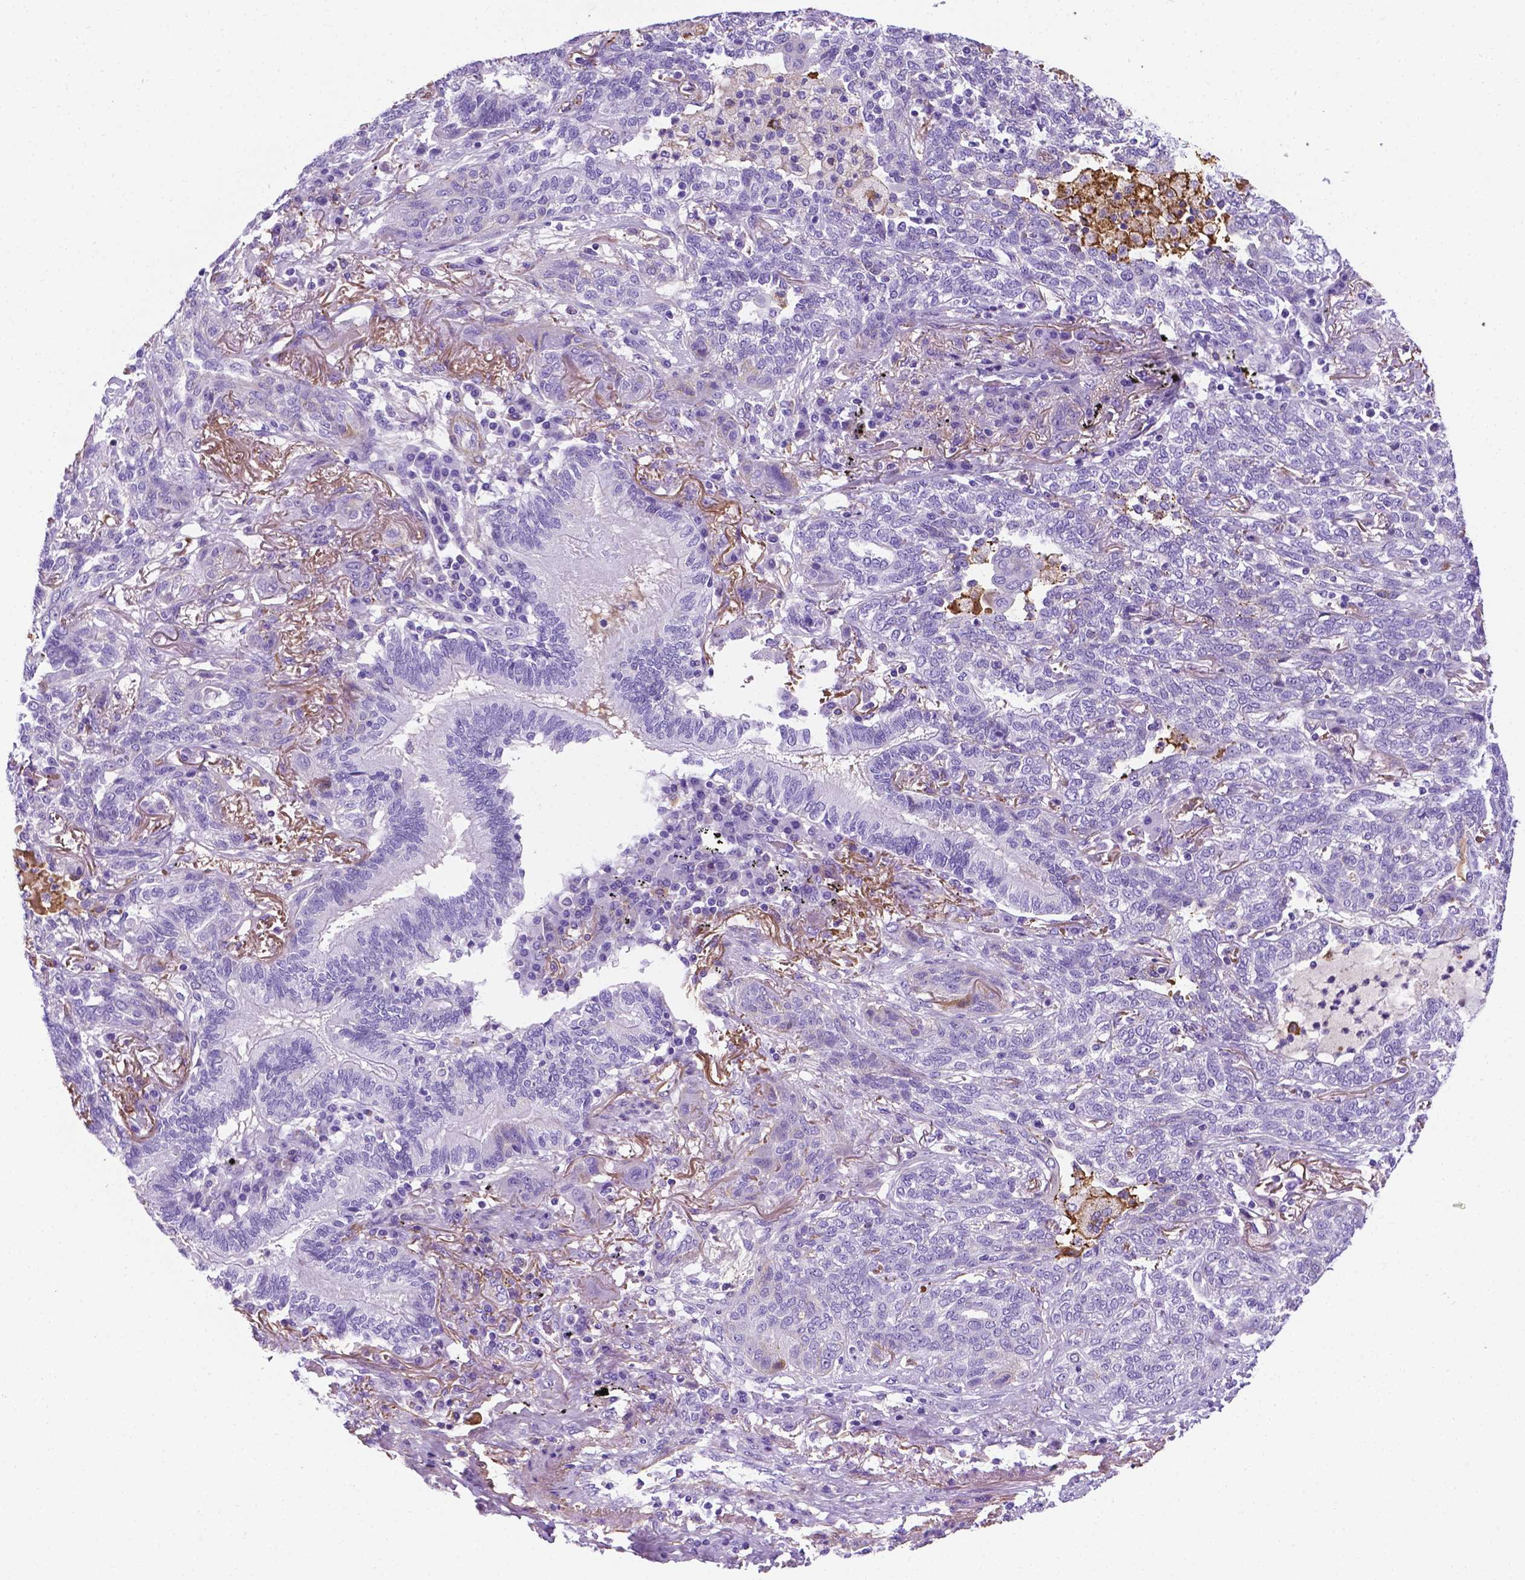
{"staining": {"intensity": "negative", "quantity": "none", "location": "none"}, "tissue": "lung cancer", "cell_type": "Tumor cells", "image_type": "cancer", "snomed": [{"axis": "morphology", "description": "Squamous cell carcinoma, NOS"}, {"axis": "topography", "description": "Lung"}], "caption": "Tumor cells are negative for brown protein staining in lung squamous cell carcinoma.", "gene": "APOE", "patient": {"sex": "female", "age": 70}}